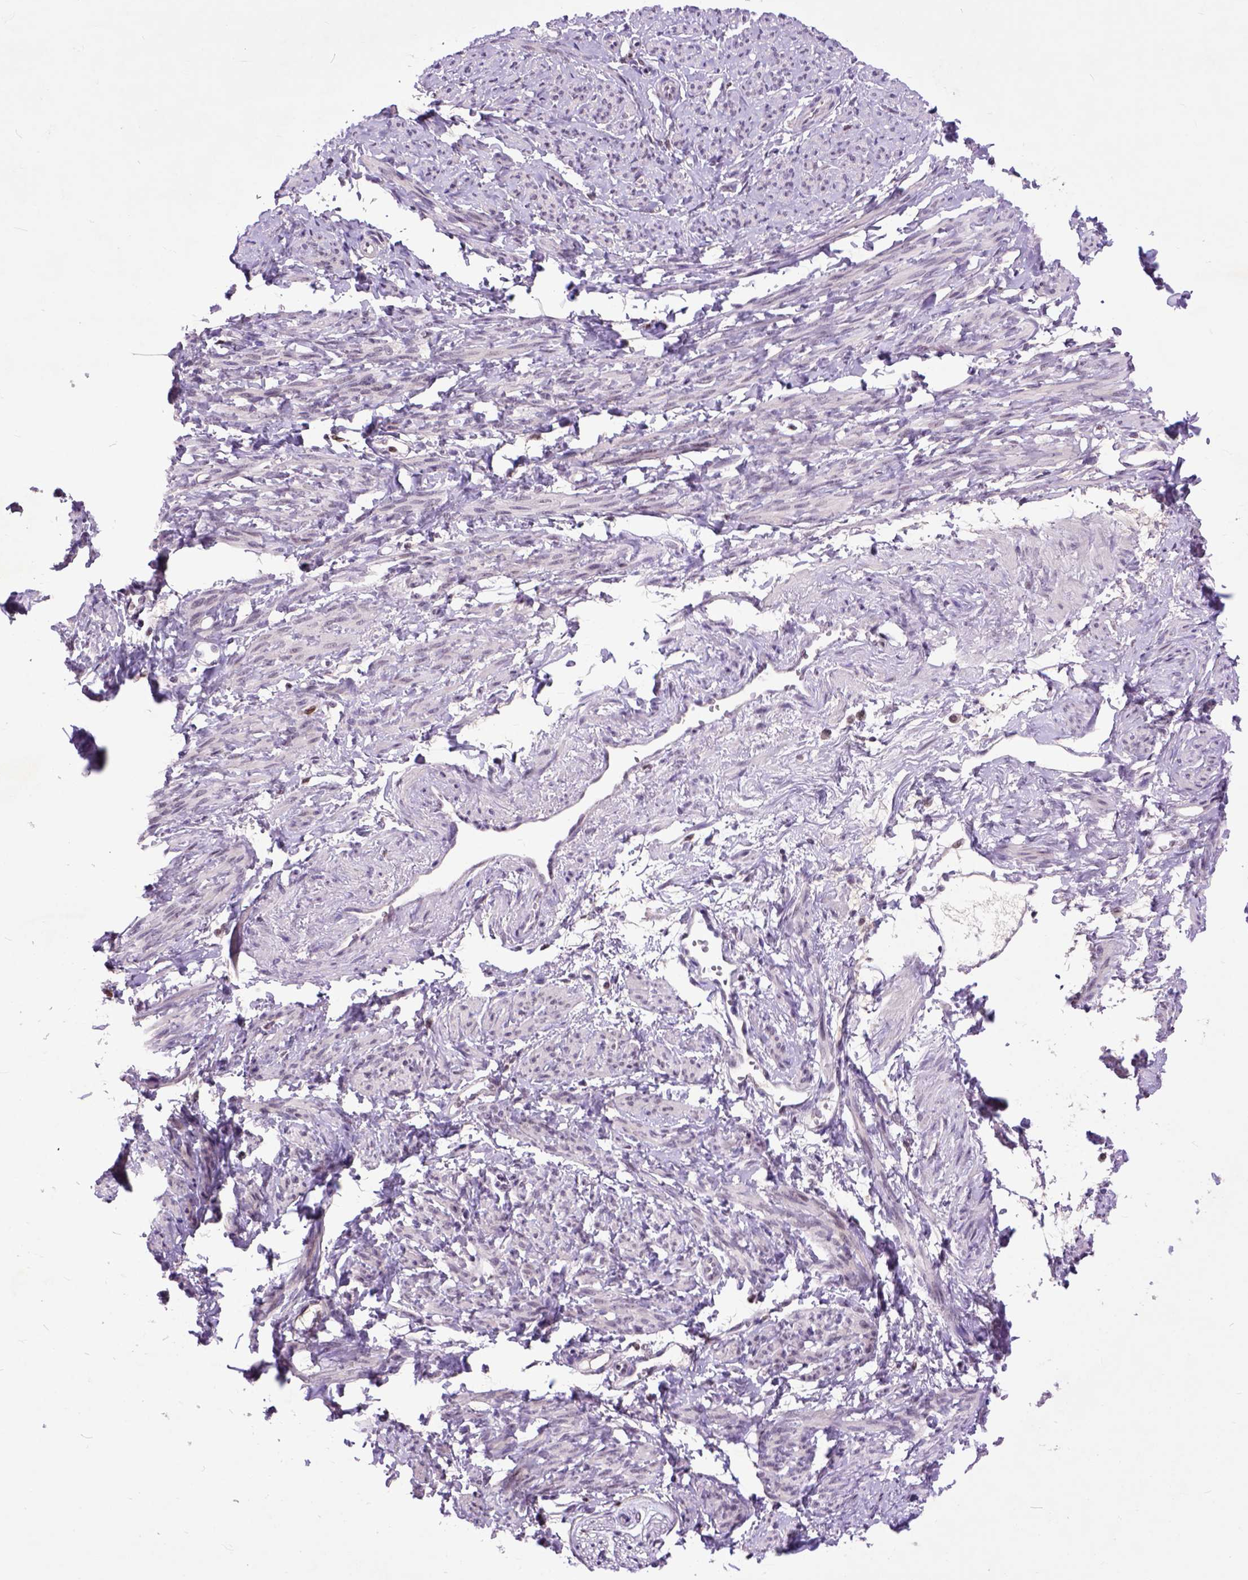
{"staining": {"intensity": "negative", "quantity": "none", "location": "none"}, "tissue": "smooth muscle", "cell_type": "Smooth muscle cells", "image_type": "normal", "snomed": [{"axis": "morphology", "description": "Normal tissue, NOS"}, {"axis": "topography", "description": "Smooth muscle"}], "caption": "The immunohistochemistry photomicrograph has no significant staining in smooth muscle cells of smooth muscle. (Immunohistochemistry, brightfield microscopy, high magnification).", "gene": "RCC2", "patient": {"sex": "female", "age": 65}}